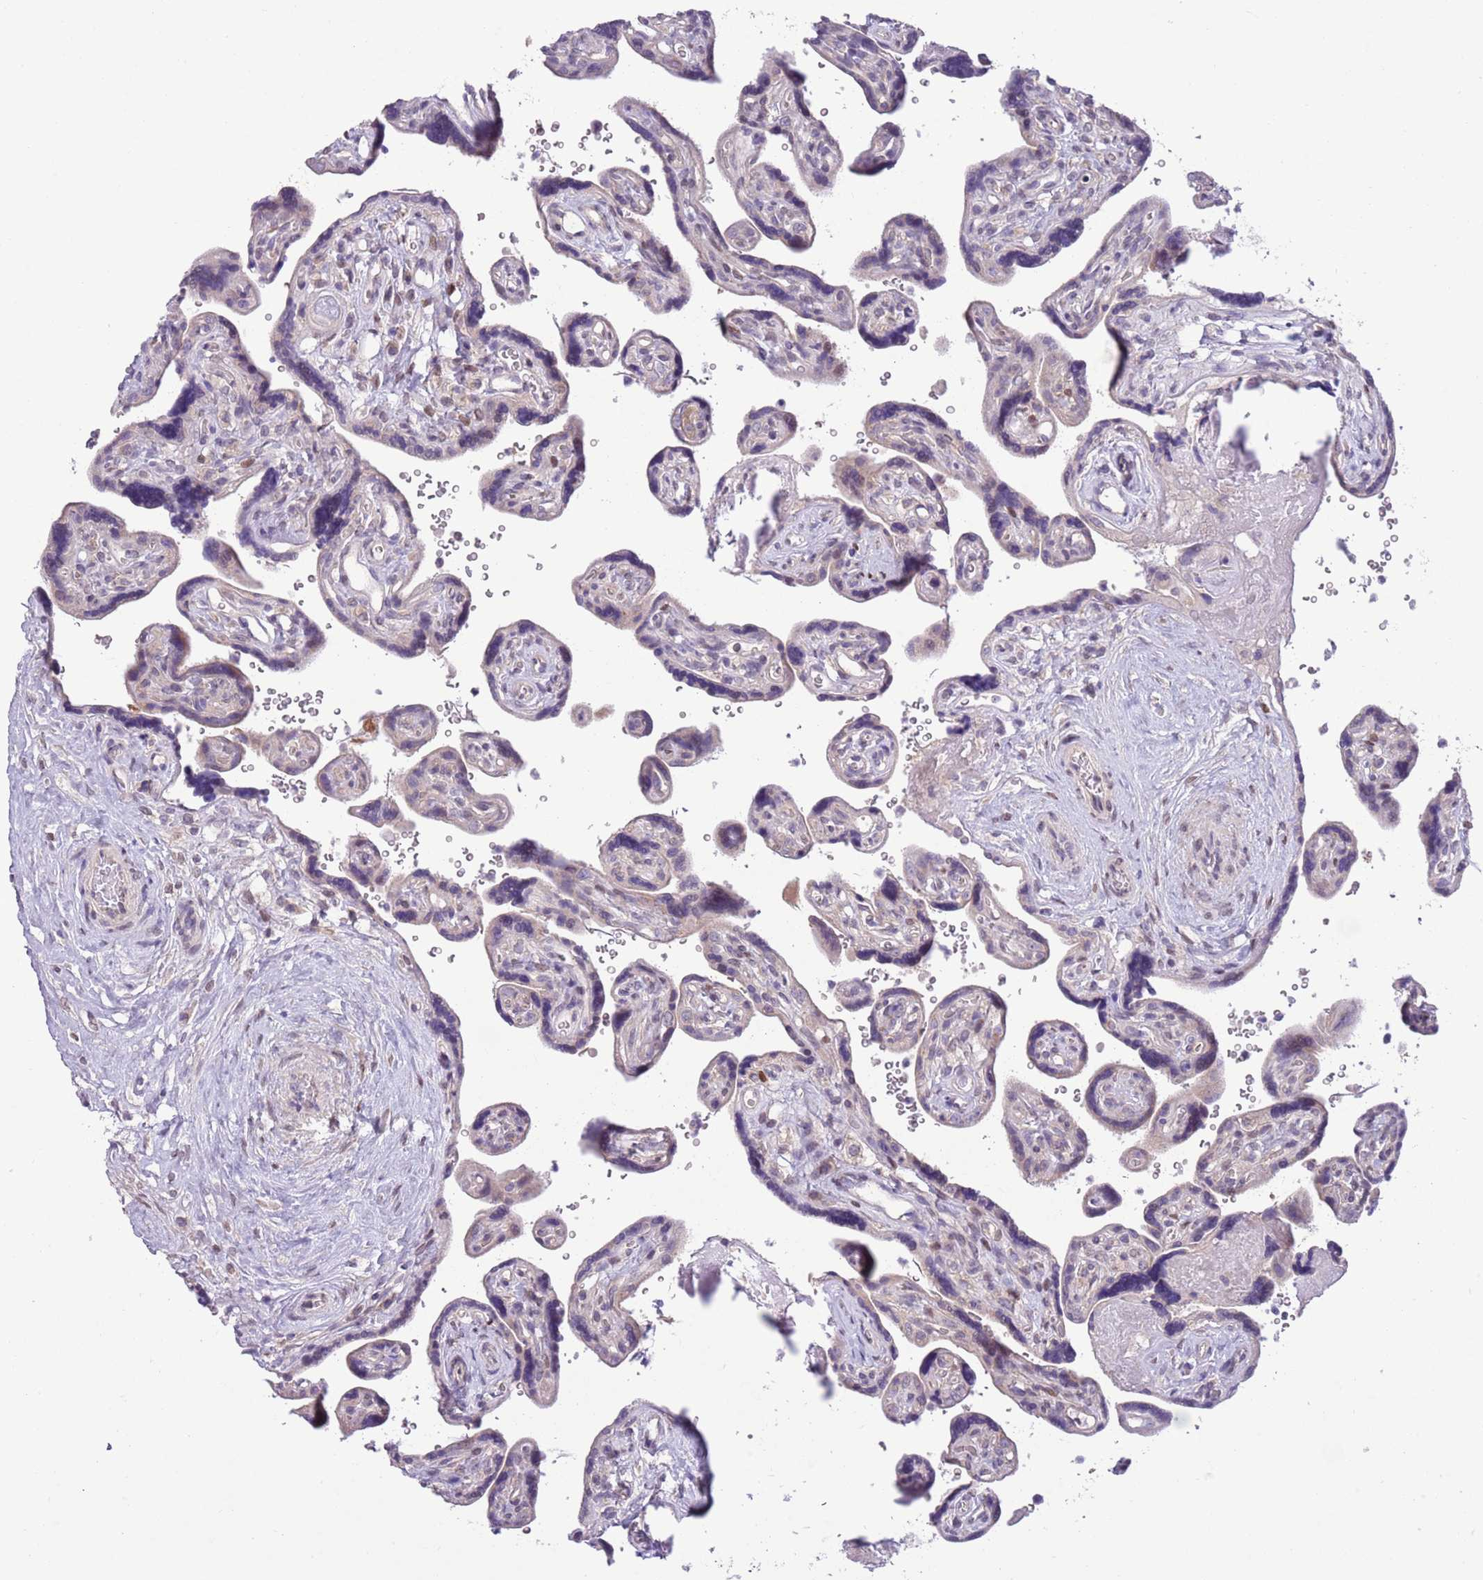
{"staining": {"intensity": "negative", "quantity": "none", "location": "none"}, "tissue": "placenta", "cell_type": "Trophoblastic cells", "image_type": "normal", "snomed": [{"axis": "morphology", "description": "Normal tissue, NOS"}, {"axis": "topography", "description": "Placenta"}], "caption": "This photomicrograph is of normal placenta stained with immunohistochemistry (IHC) to label a protein in brown with the nuclei are counter-stained blue. There is no positivity in trophoblastic cells. Nuclei are stained in blue.", "gene": "CCND2", "patient": {"sex": "female", "age": 39}}